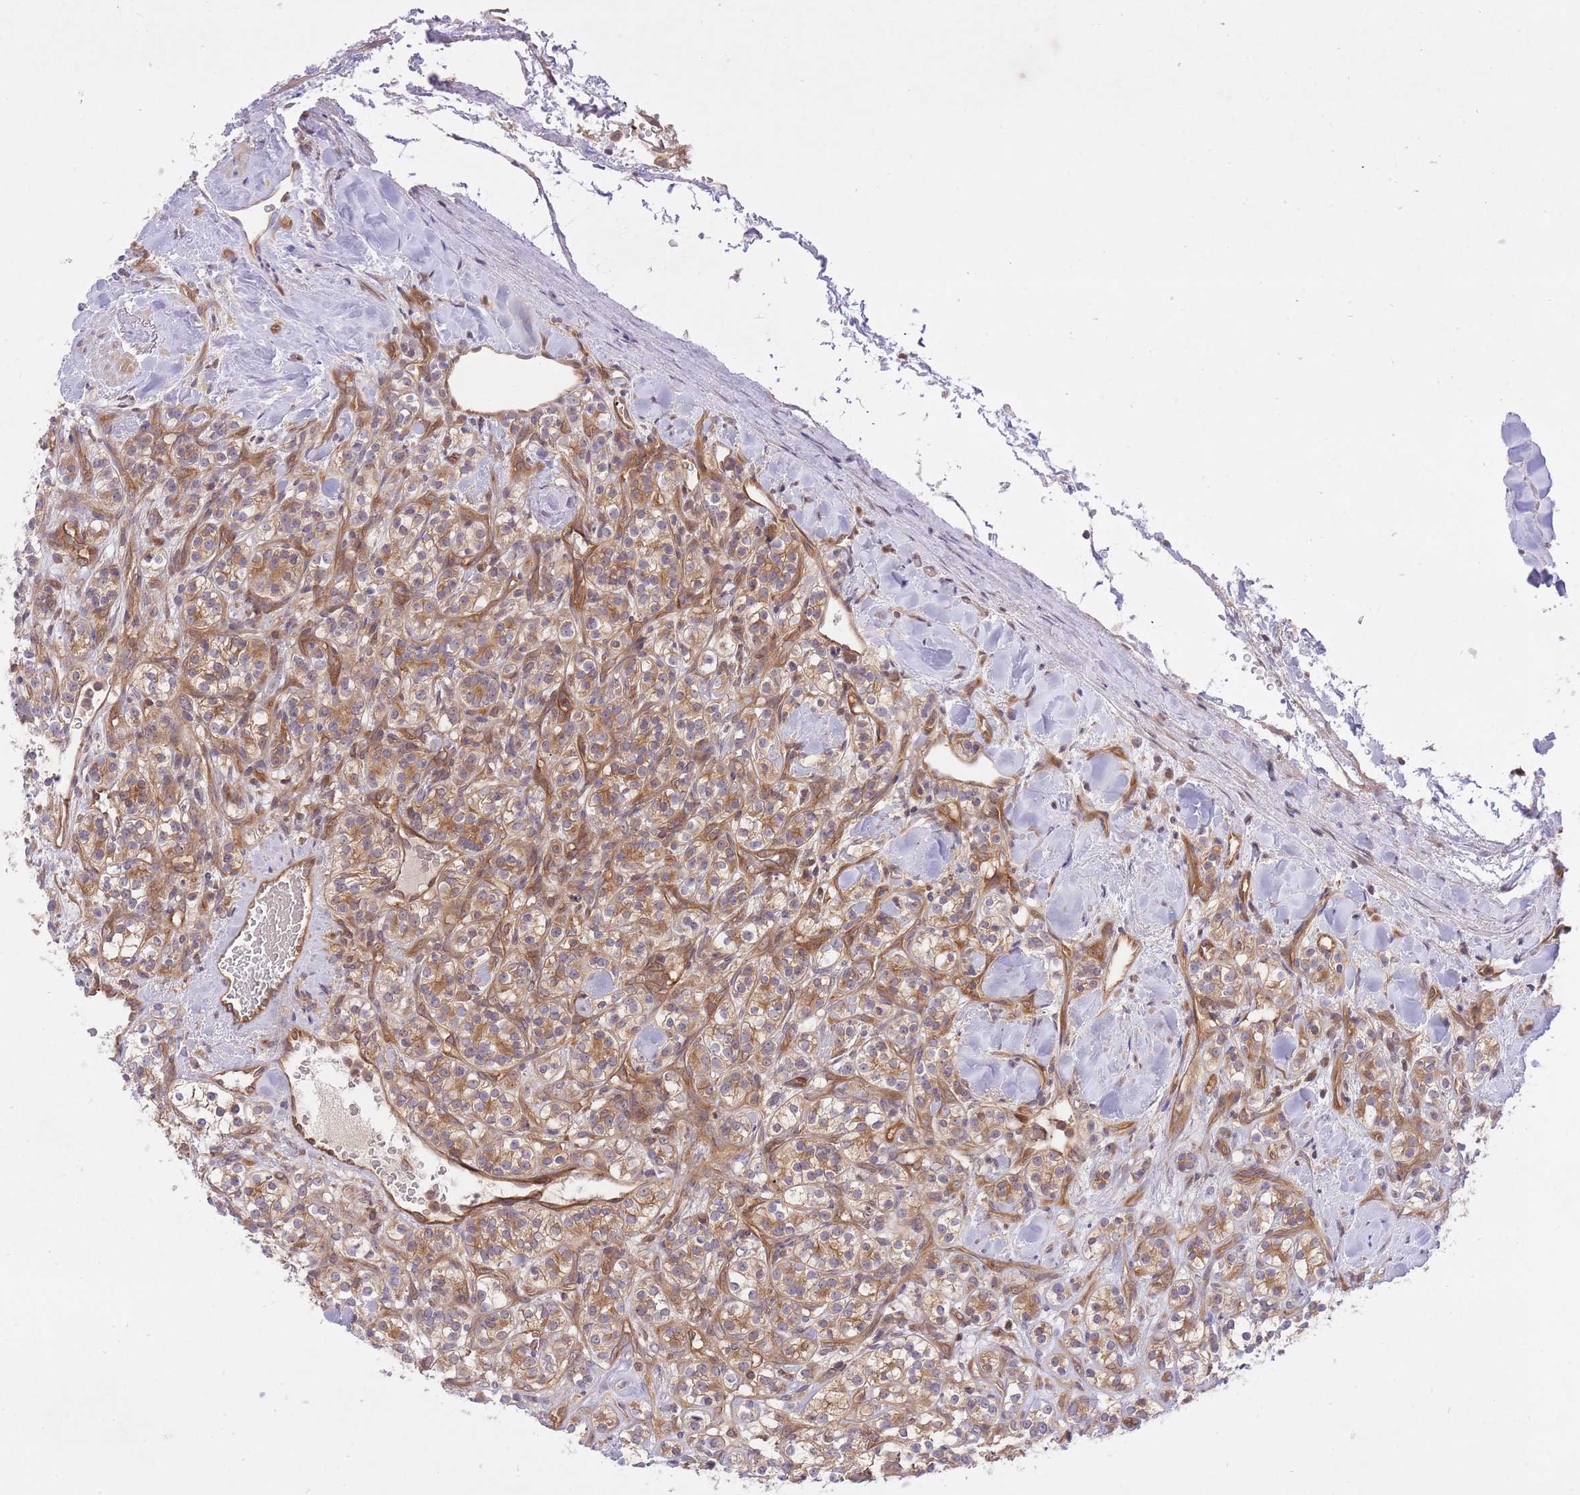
{"staining": {"intensity": "moderate", "quantity": ">75%", "location": "cytoplasmic/membranous"}, "tissue": "renal cancer", "cell_type": "Tumor cells", "image_type": "cancer", "snomed": [{"axis": "morphology", "description": "Adenocarcinoma, NOS"}, {"axis": "topography", "description": "Kidney"}], "caption": "Immunohistochemical staining of adenocarcinoma (renal) exhibits moderate cytoplasmic/membranous protein staining in about >75% of tumor cells.", "gene": "PREP", "patient": {"sex": "male", "age": 77}}